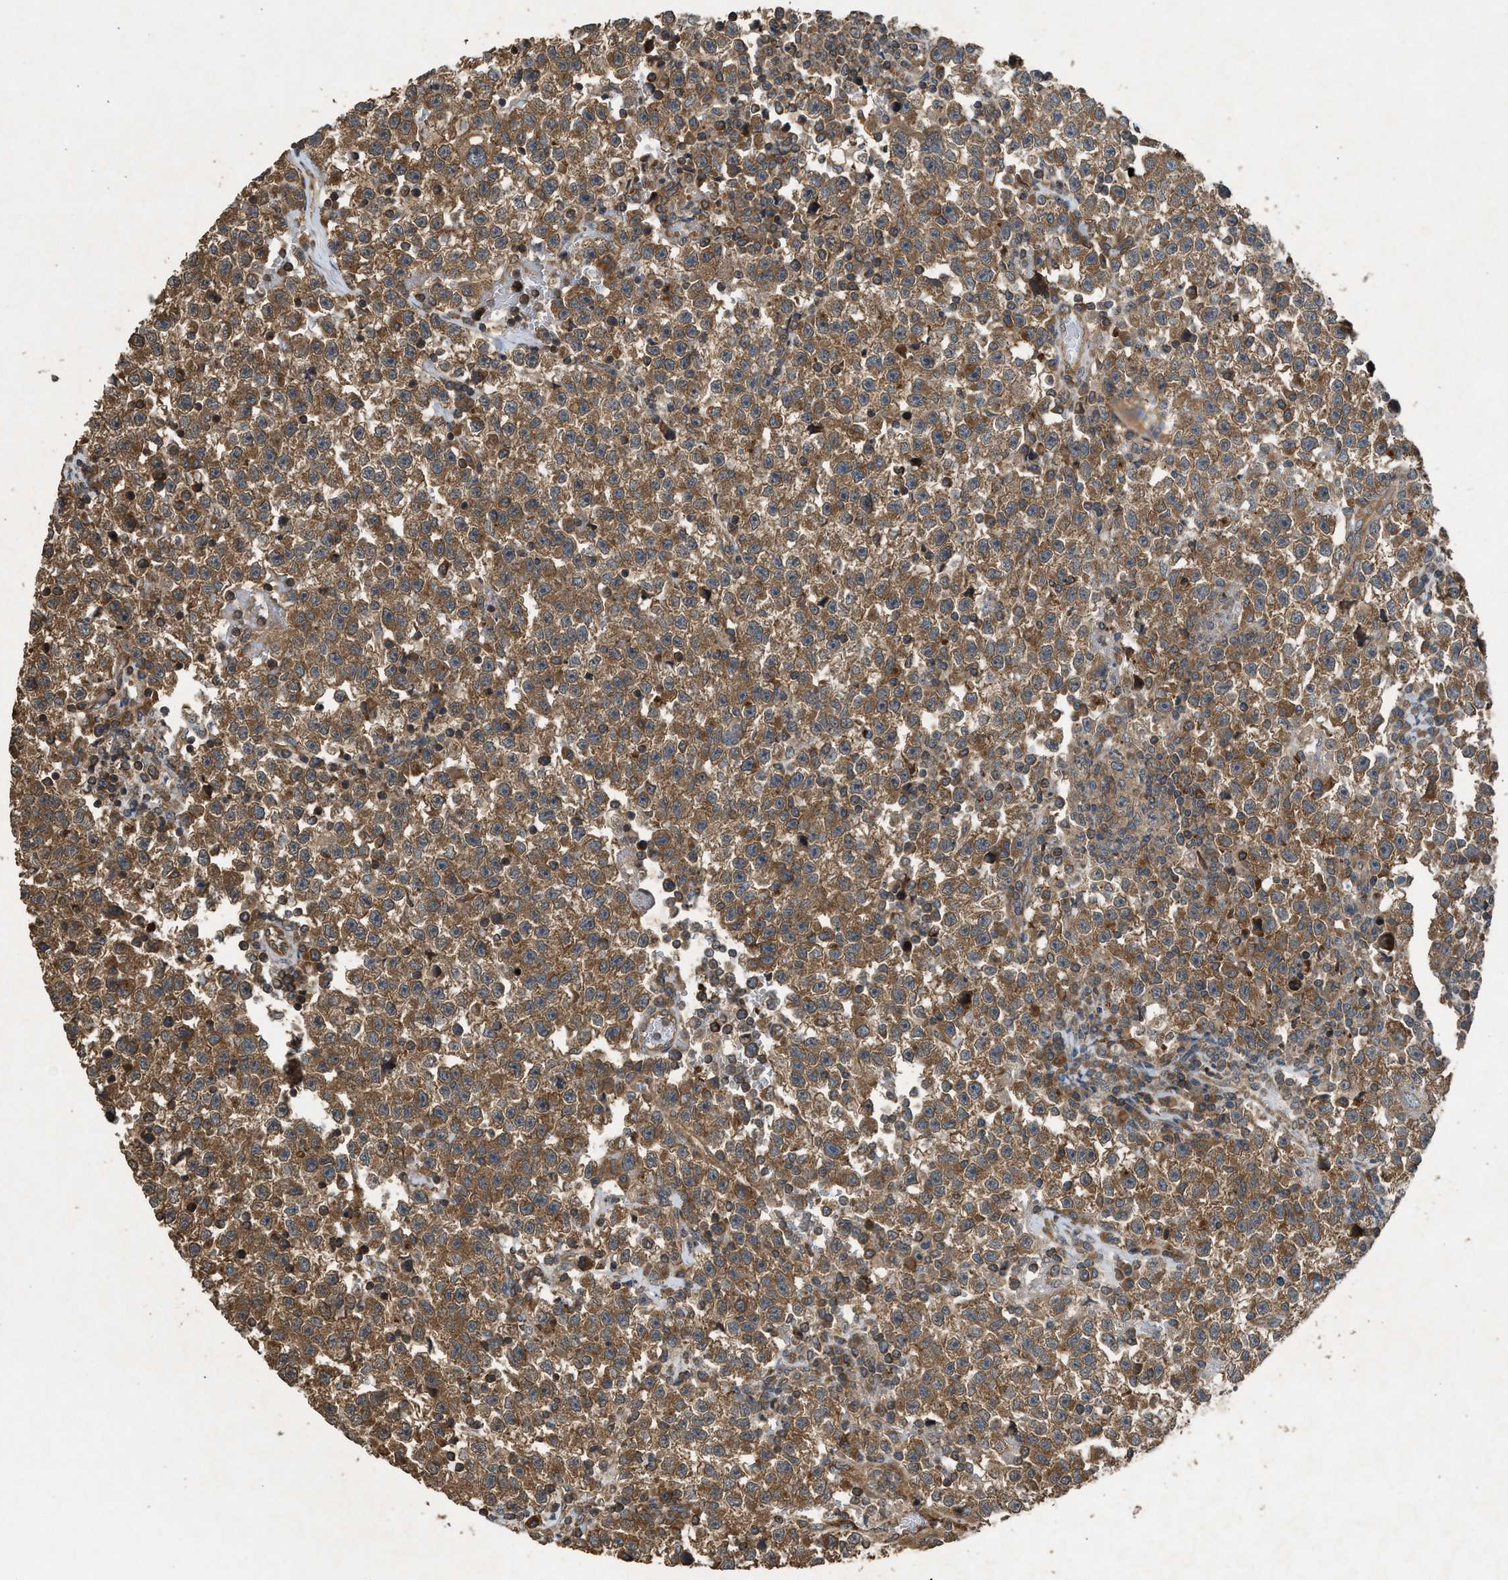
{"staining": {"intensity": "strong", "quantity": ">75%", "location": "cytoplasmic/membranous"}, "tissue": "testis cancer", "cell_type": "Tumor cells", "image_type": "cancer", "snomed": [{"axis": "morphology", "description": "Seminoma, NOS"}, {"axis": "topography", "description": "Testis"}], "caption": "Immunohistochemical staining of testis cancer (seminoma) demonstrates strong cytoplasmic/membranous protein staining in approximately >75% of tumor cells.", "gene": "HIP1R", "patient": {"sex": "male", "age": 22}}